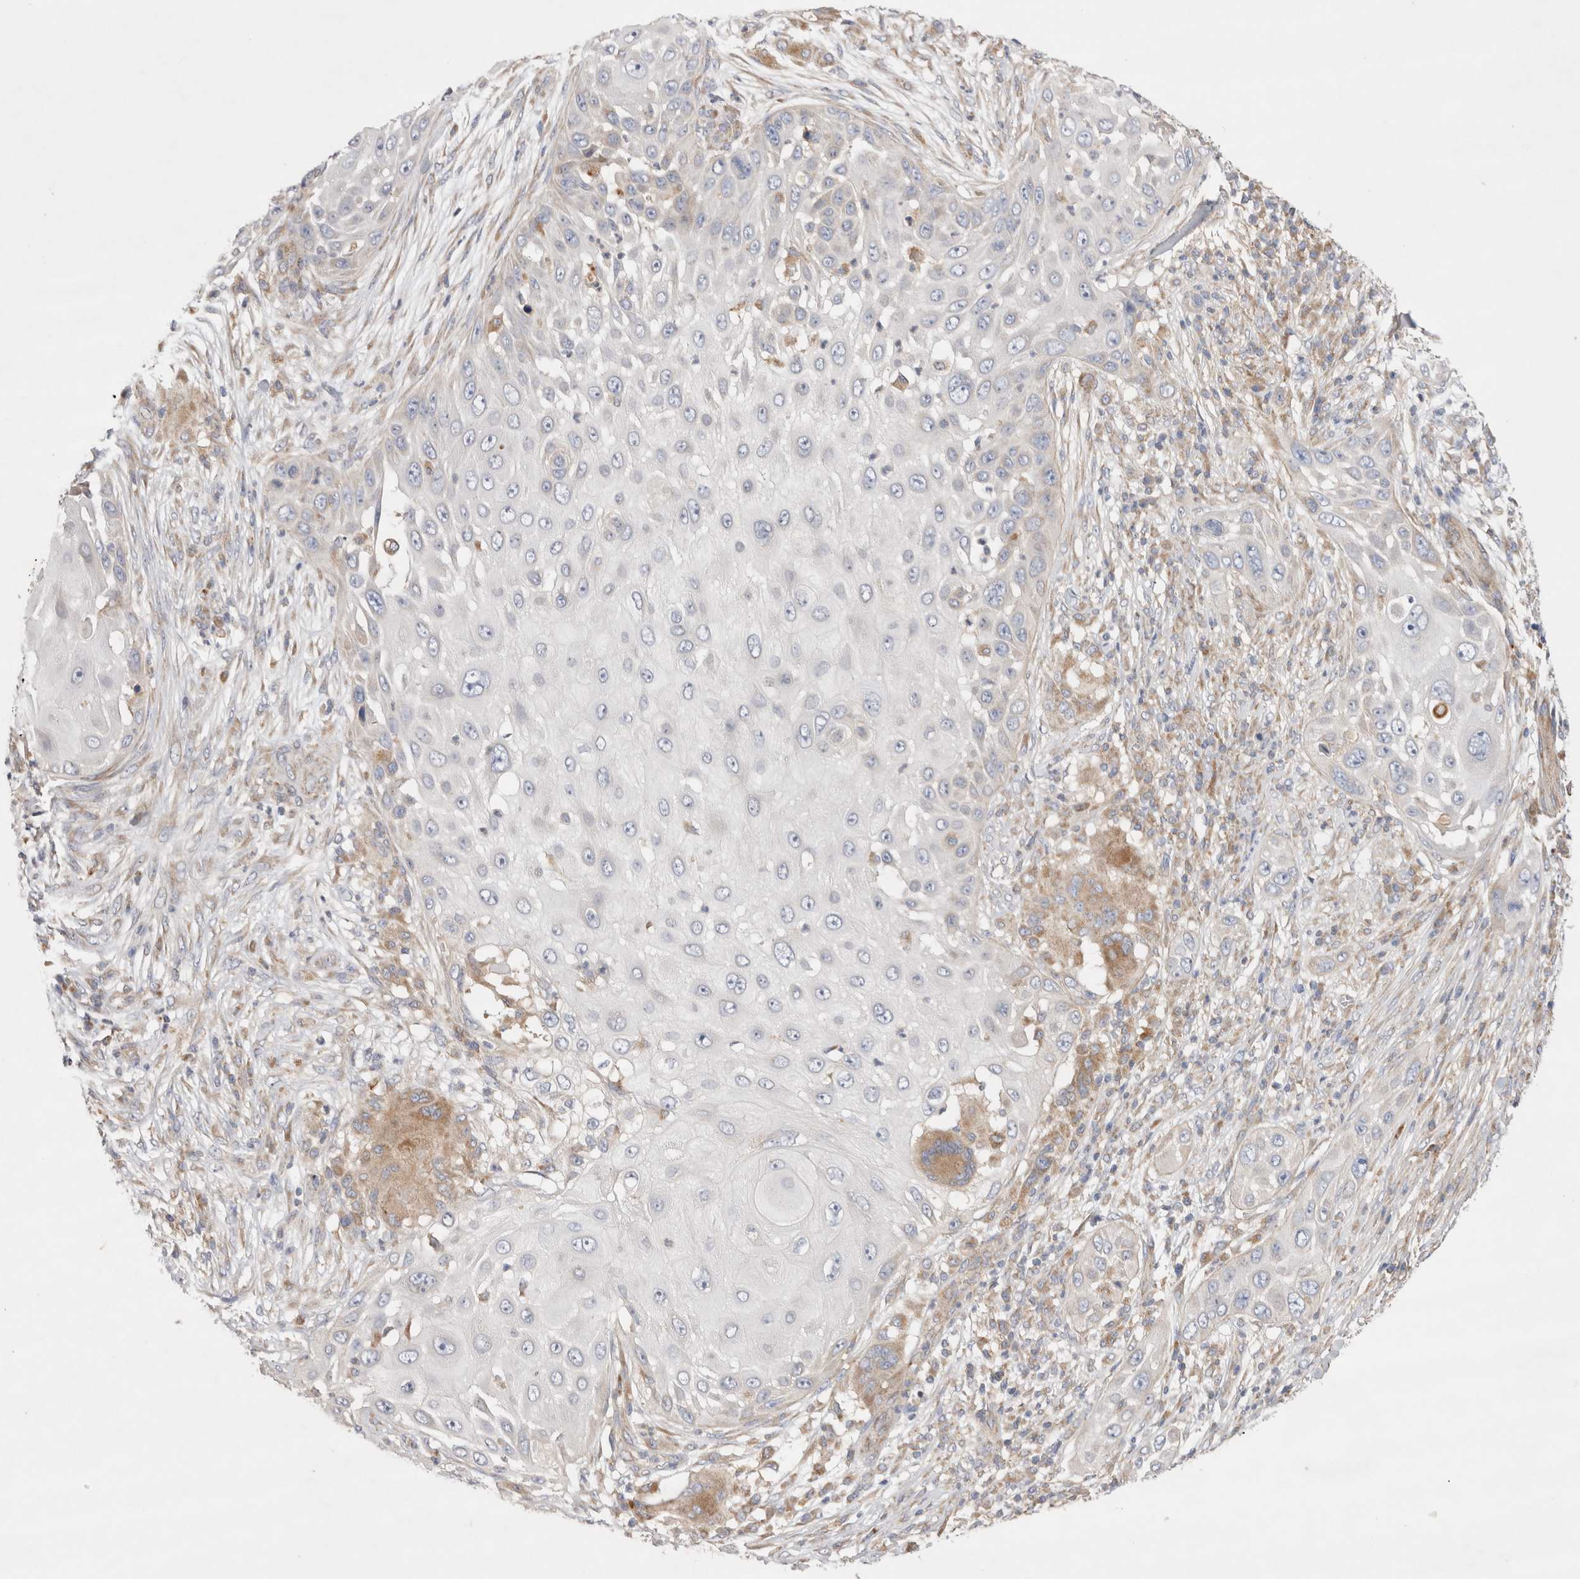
{"staining": {"intensity": "moderate", "quantity": "<25%", "location": "cytoplasmic/membranous"}, "tissue": "skin cancer", "cell_type": "Tumor cells", "image_type": "cancer", "snomed": [{"axis": "morphology", "description": "Squamous cell carcinoma, NOS"}, {"axis": "topography", "description": "Skin"}], "caption": "Immunohistochemistry histopathology image of skin cancer (squamous cell carcinoma) stained for a protein (brown), which exhibits low levels of moderate cytoplasmic/membranous staining in about <25% of tumor cells.", "gene": "TBC1D16", "patient": {"sex": "female", "age": 44}}